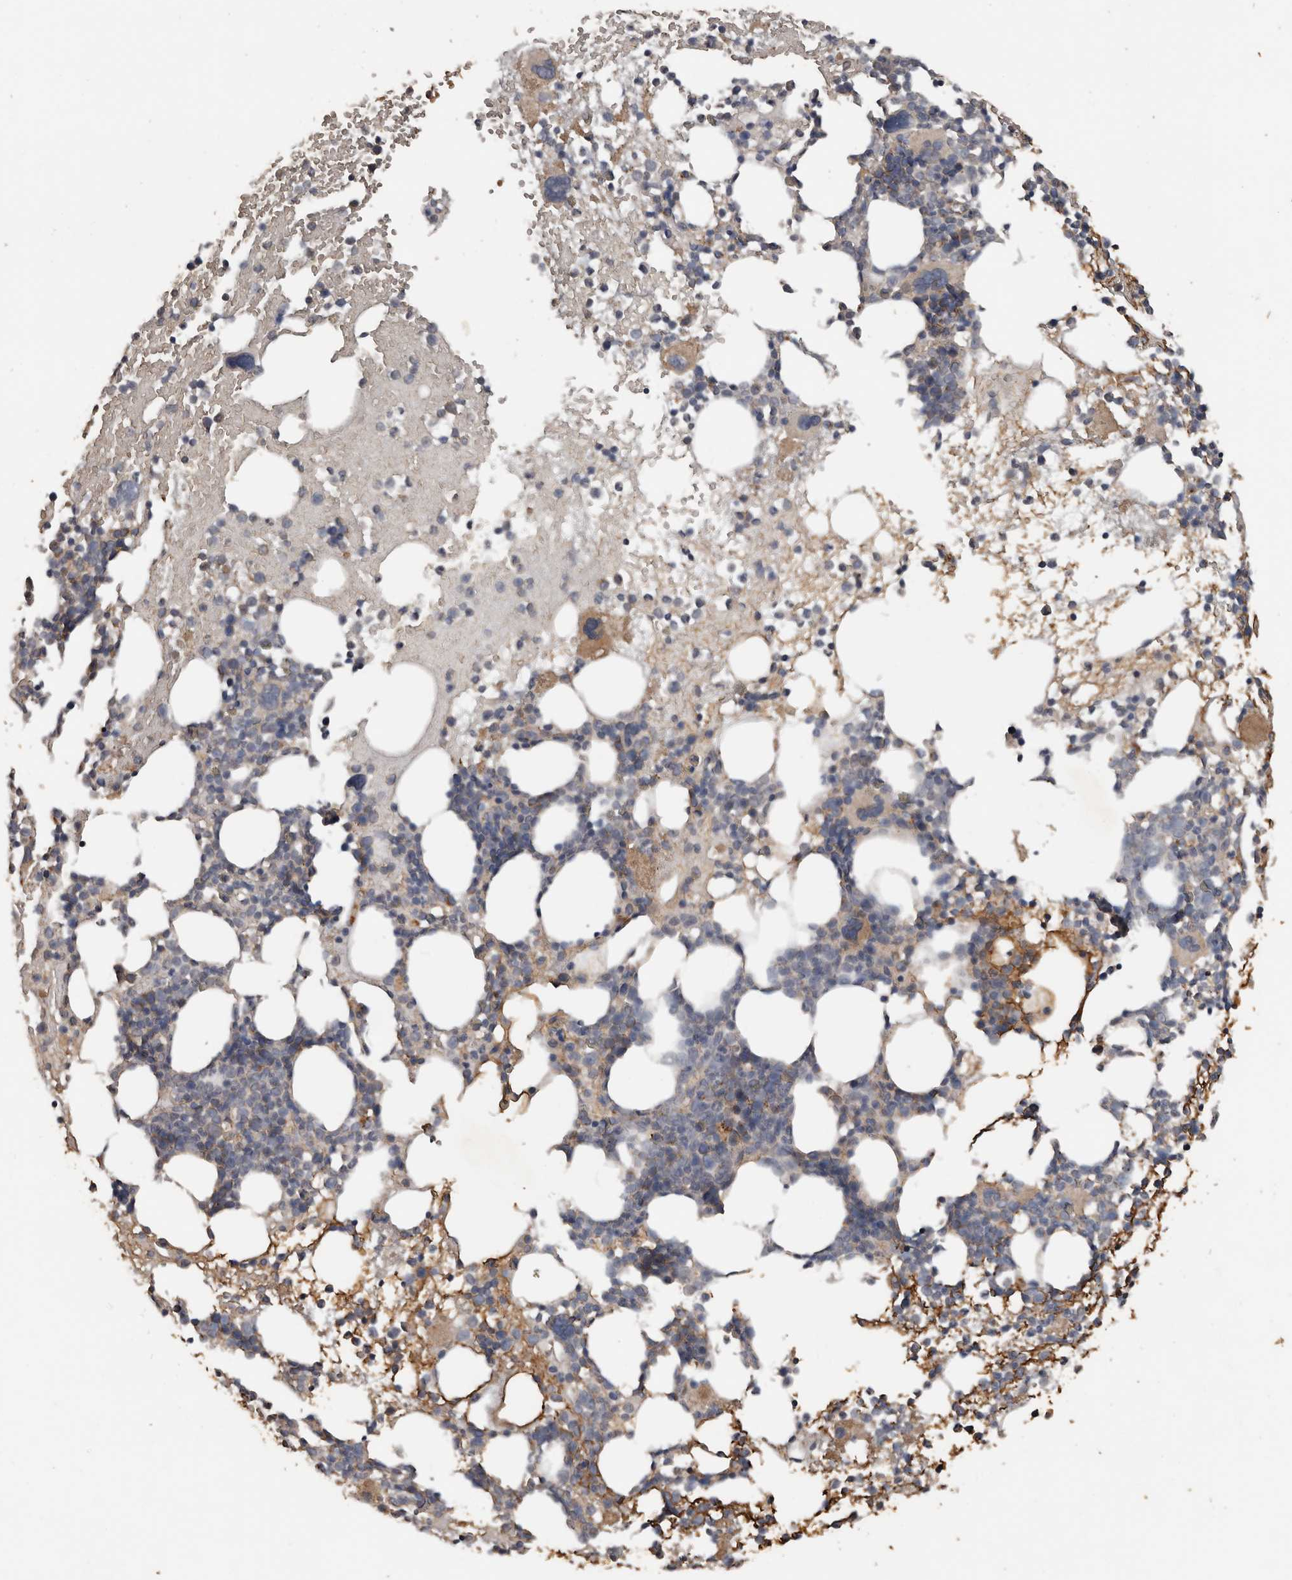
{"staining": {"intensity": "moderate", "quantity": "<25%", "location": "cytoplasmic/membranous"}, "tissue": "bone marrow", "cell_type": "Hematopoietic cells", "image_type": "normal", "snomed": [{"axis": "morphology", "description": "Normal tissue, NOS"}, {"axis": "topography", "description": "Bone marrow"}], "caption": "High-power microscopy captured an IHC photomicrograph of benign bone marrow, revealing moderate cytoplasmic/membranous expression in about <25% of hematopoietic cells. (brown staining indicates protein expression, while blue staining denotes nuclei).", "gene": "HYAL4", "patient": {"sex": "female", "age": 57}}